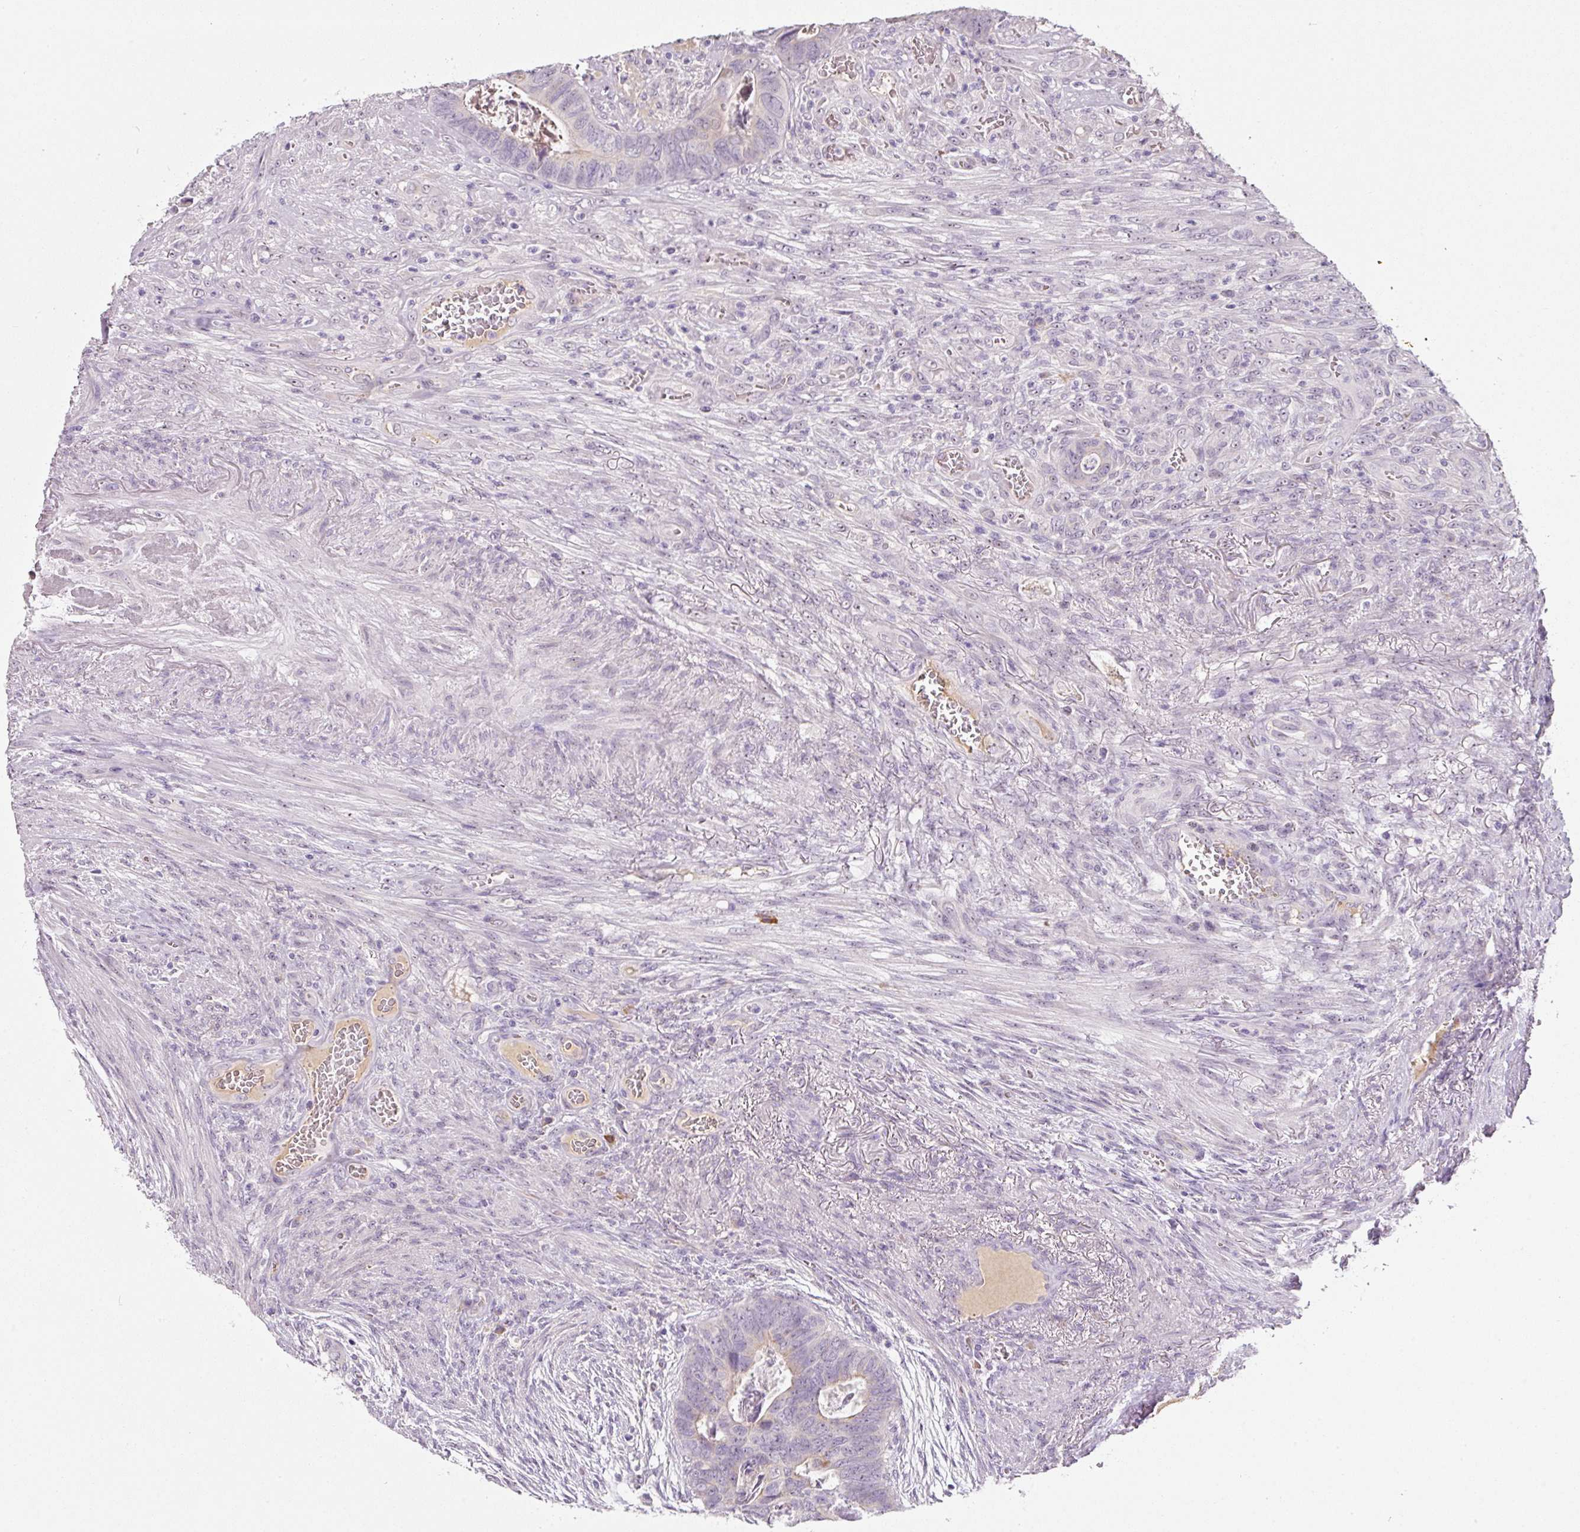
{"staining": {"intensity": "negative", "quantity": "none", "location": "none"}, "tissue": "colorectal cancer", "cell_type": "Tumor cells", "image_type": "cancer", "snomed": [{"axis": "morphology", "description": "Adenocarcinoma, NOS"}, {"axis": "topography", "description": "Rectum"}], "caption": "DAB (3,3'-diaminobenzidine) immunohistochemical staining of human adenocarcinoma (colorectal) shows no significant positivity in tumor cells.", "gene": "TMEM37", "patient": {"sex": "female", "age": 78}}